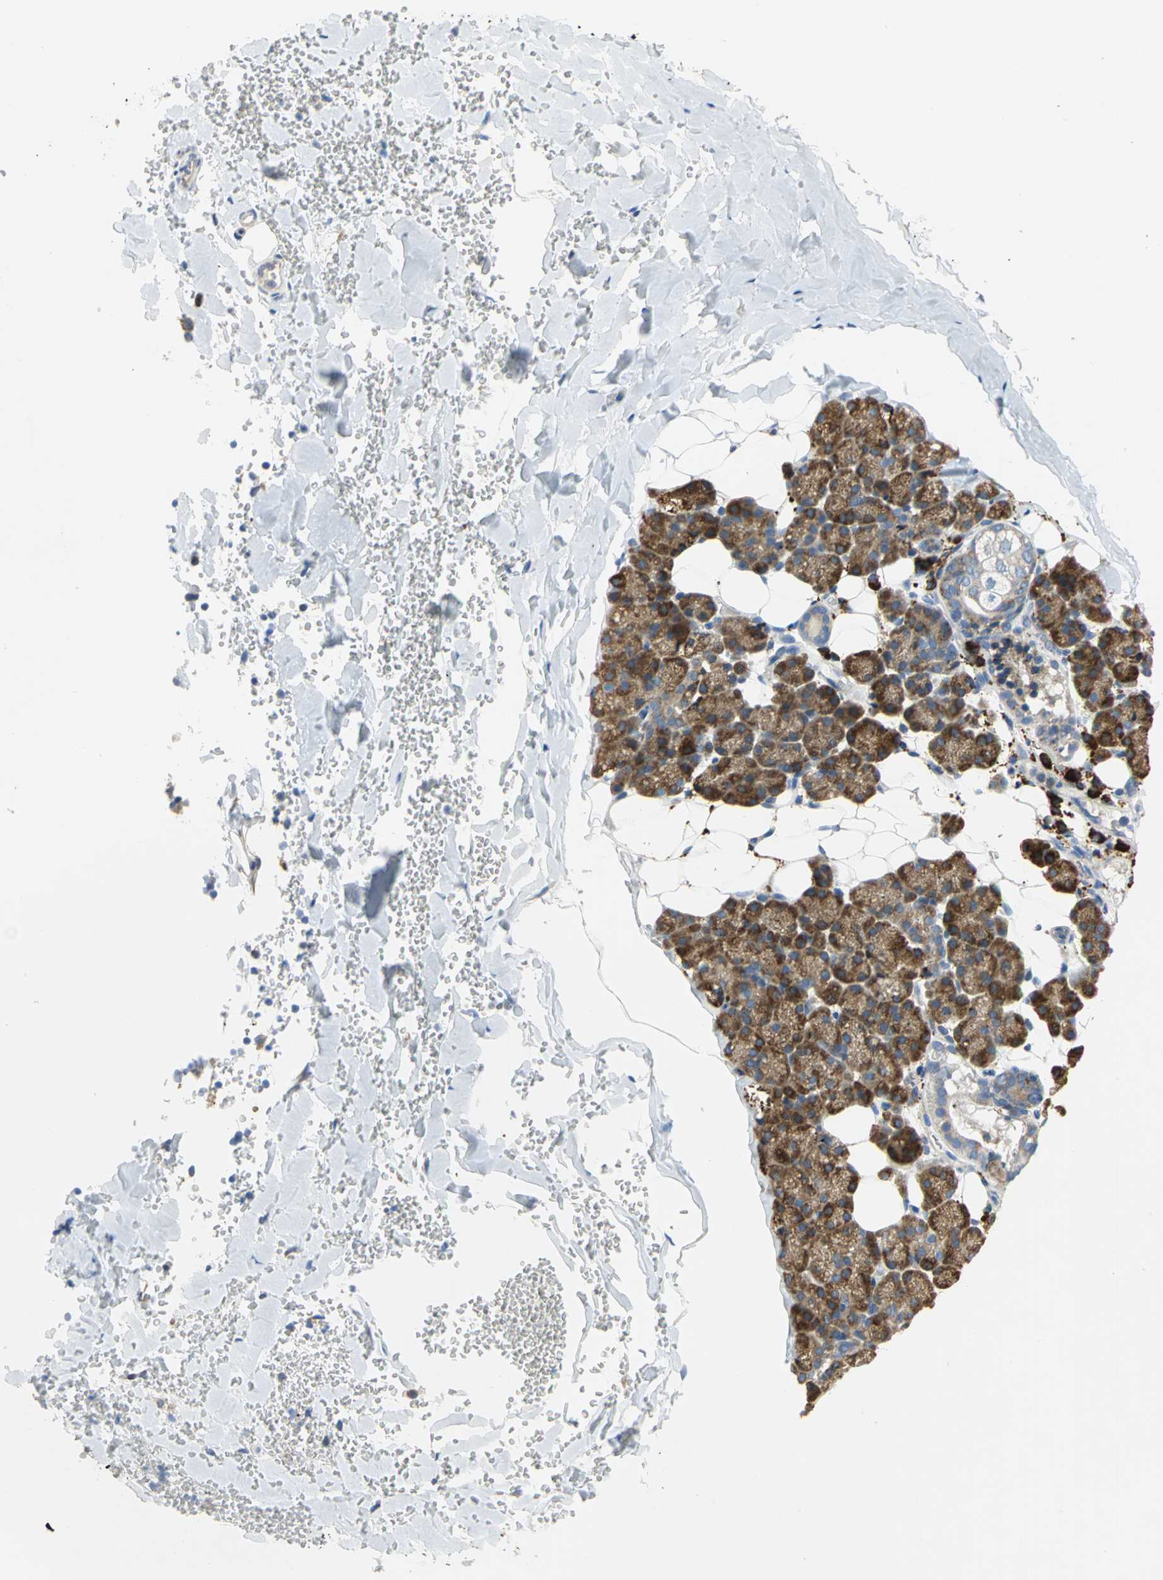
{"staining": {"intensity": "strong", "quantity": ">75%", "location": "cytoplasmic/membranous"}, "tissue": "salivary gland", "cell_type": "Glandular cells", "image_type": "normal", "snomed": [{"axis": "morphology", "description": "Normal tissue, NOS"}, {"axis": "topography", "description": "Lymph node"}, {"axis": "topography", "description": "Salivary gland"}], "caption": "Immunohistochemical staining of benign salivary gland demonstrates high levels of strong cytoplasmic/membranous positivity in about >75% of glandular cells.", "gene": "TULP4", "patient": {"sex": "male", "age": 8}}